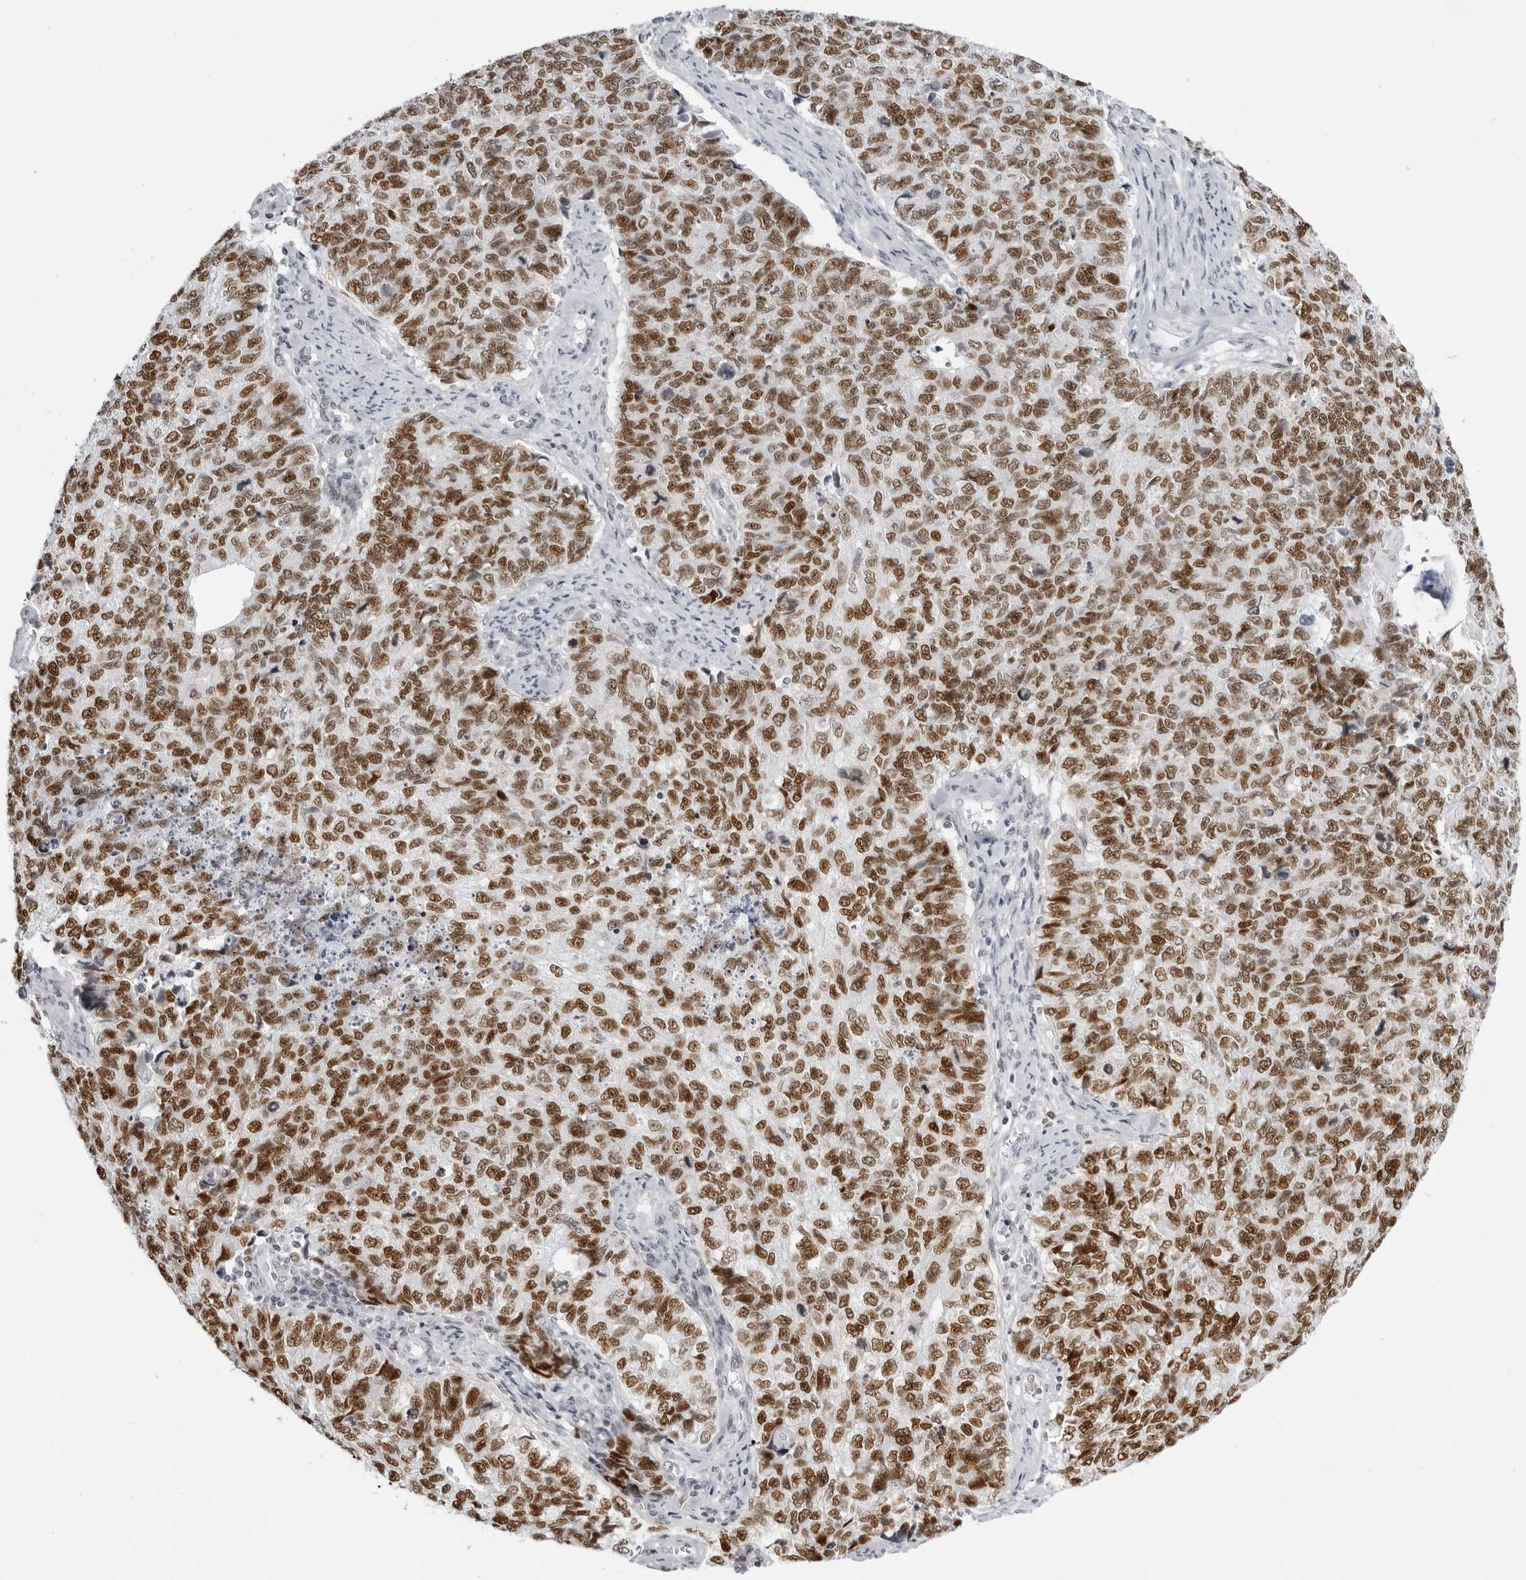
{"staining": {"intensity": "strong", "quantity": ">75%", "location": "nuclear"}, "tissue": "cervical cancer", "cell_type": "Tumor cells", "image_type": "cancer", "snomed": [{"axis": "morphology", "description": "Squamous cell carcinoma, NOS"}, {"axis": "topography", "description": "Cervix"}], "caption": "An image of human squamous cell carcinoma (cervical) stained for a protein demonstrates strong nuclear brown staining in tumor cells.", "gene": "IRF2BP2", "patient": {"sex": "female", "age": 63}}